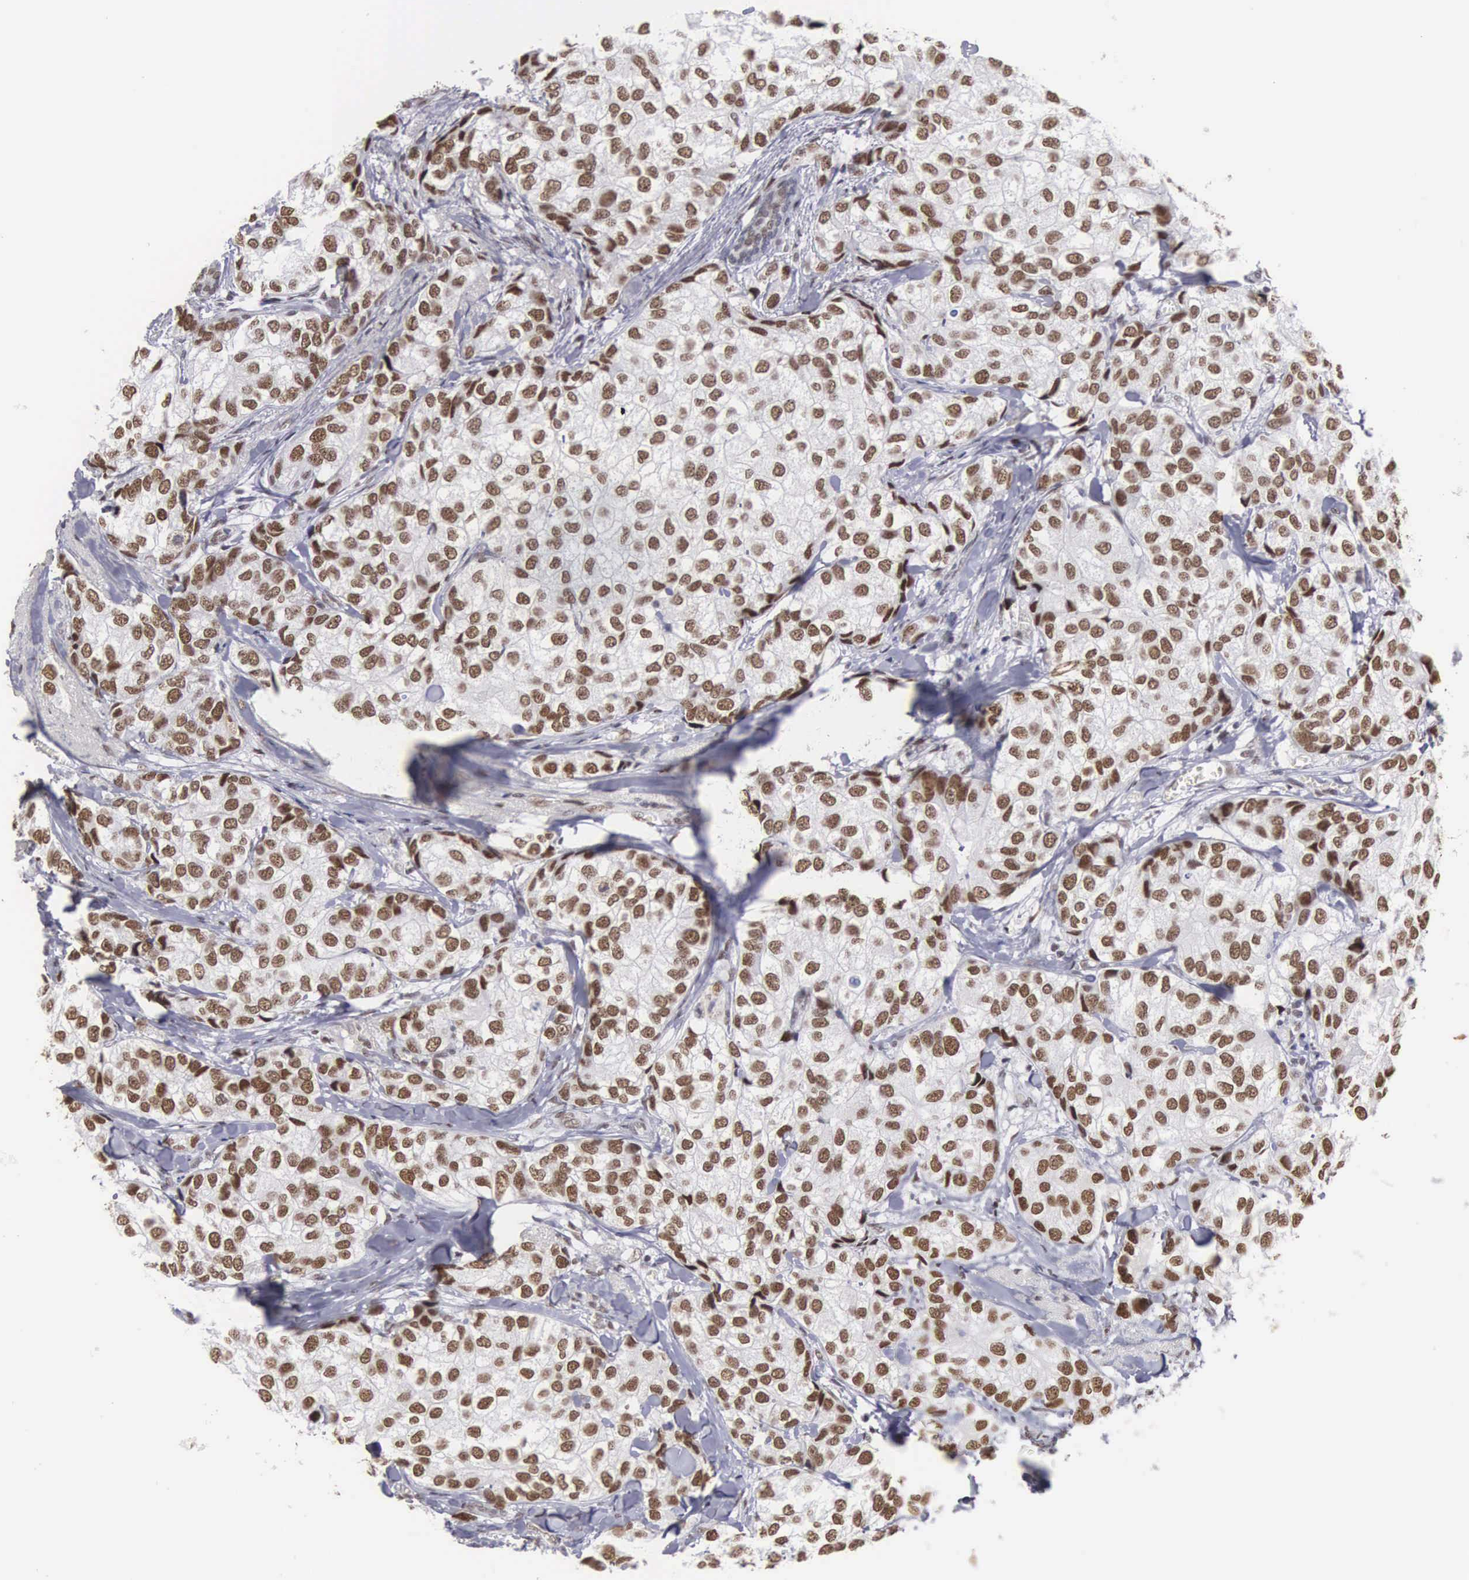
{"staining": {"intensity": "moderate", "quantity": ">75%", "location": "nuclear"}, "tissue": "breast cancer", "cell_type": "Tumor cells", "image_type": "cancer", "snomed": [{"axis": "morphology", "description": "Duct carcinoma"}, {"axis": "topography", "description": "Breast"}], "caption": "Human intraductal carcinoma (breast) stained with a brown dye displays moderate nuclear positive staining in about >75% of tumor cells.", "gene": "CSTF2", "patient": {"sex": "female", "age": 68}}